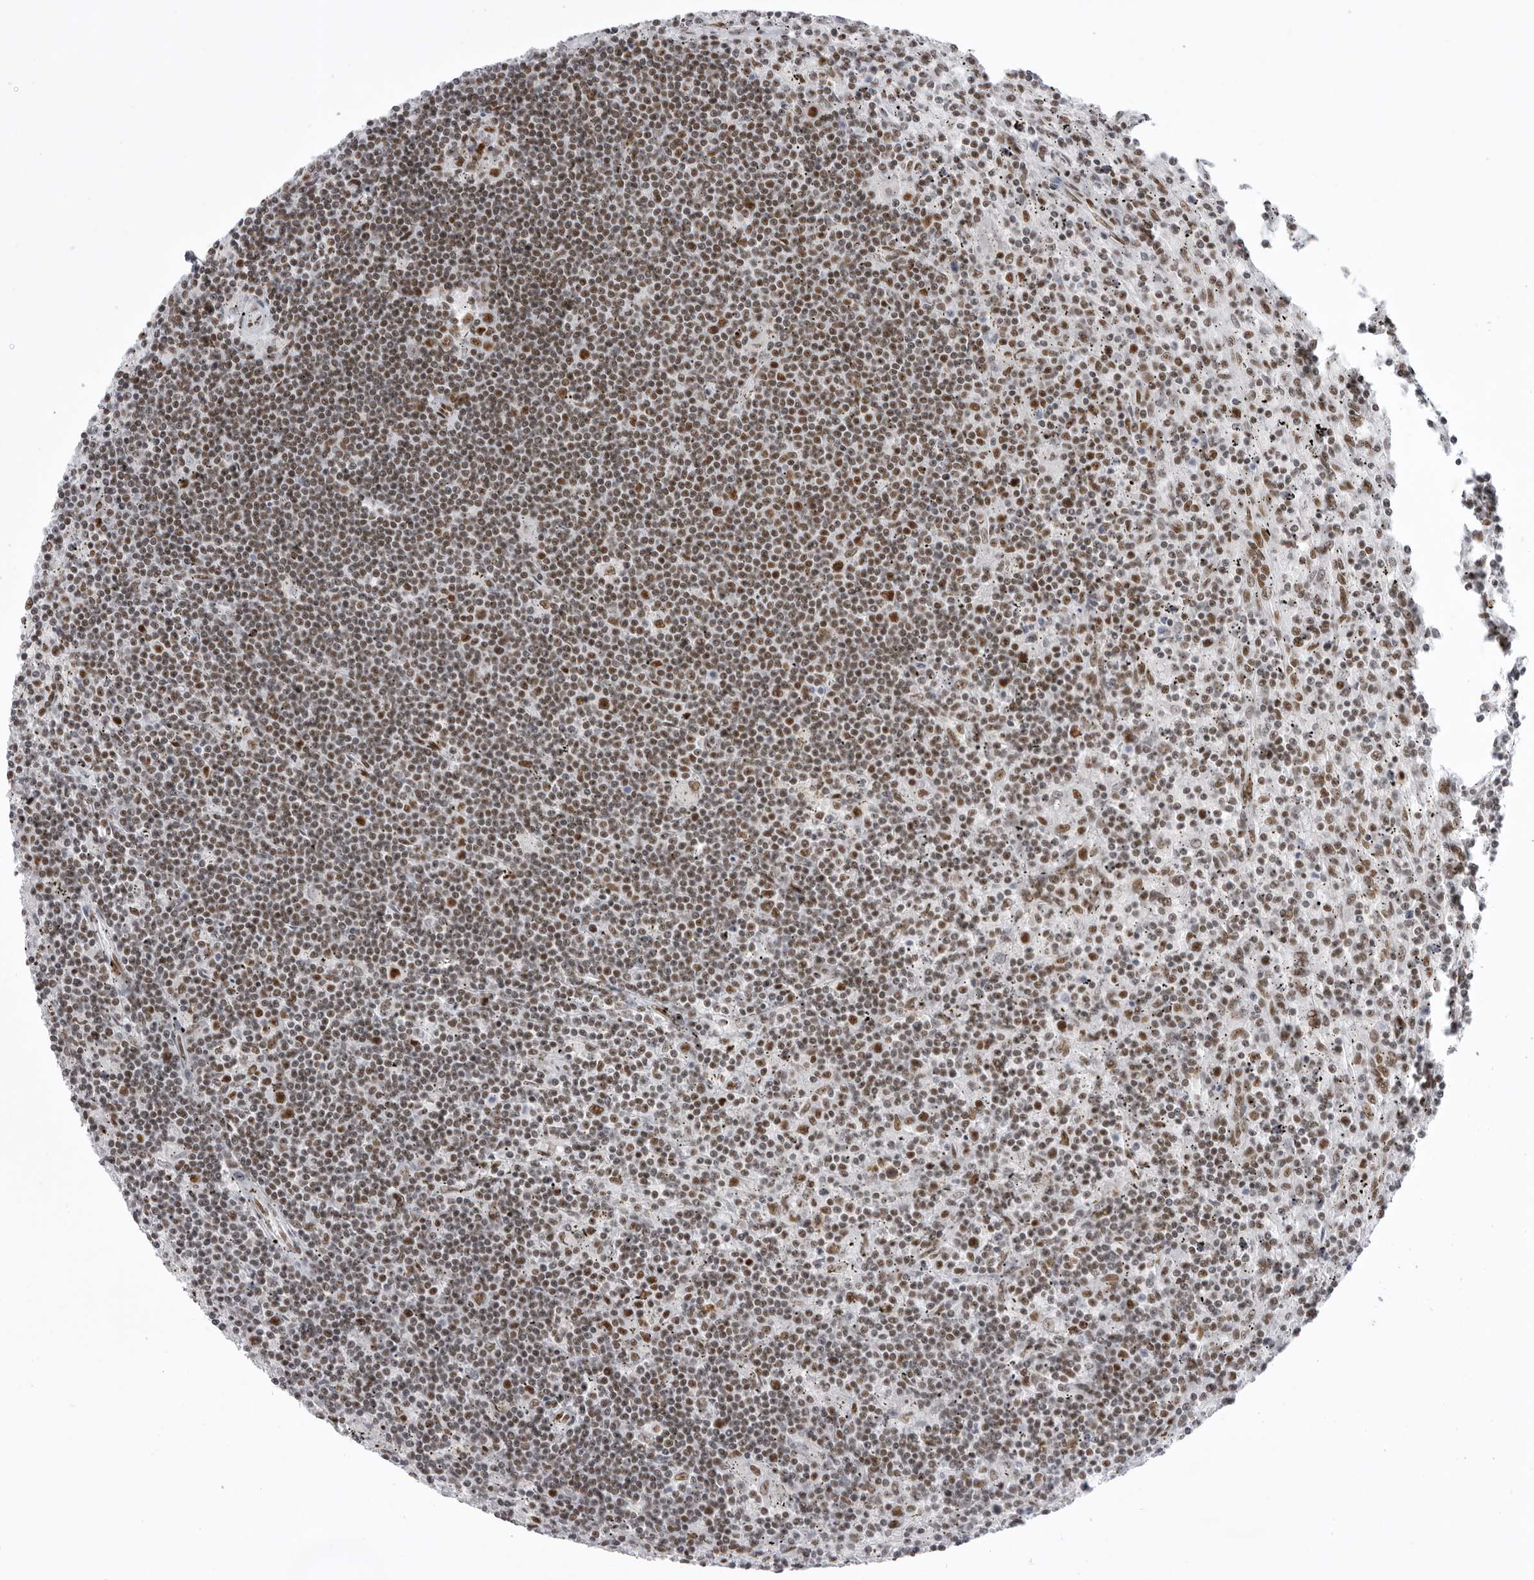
{"staining": {"intensity": "moderate", "quantity": ">75%", "location": "nuclear"}, "tissue": "lymphoma", "cell_type": "Tumor cells", "image_type": "cancer", "snomed": [{"axis": "morphology", "description": "Malignant lymphoma, non-Hodgkin's type, Low grade"}, {"axis": "topography", "description": "Spleen"}], "caption": "Moderate nuclear staining is identified in approximately >75% of tumor cells in lymphoma. (Brightfield microscopy of DAB IHC at high magnification).", "gene": "DHX9", "patient": {"sex": "male", "age": 76}}